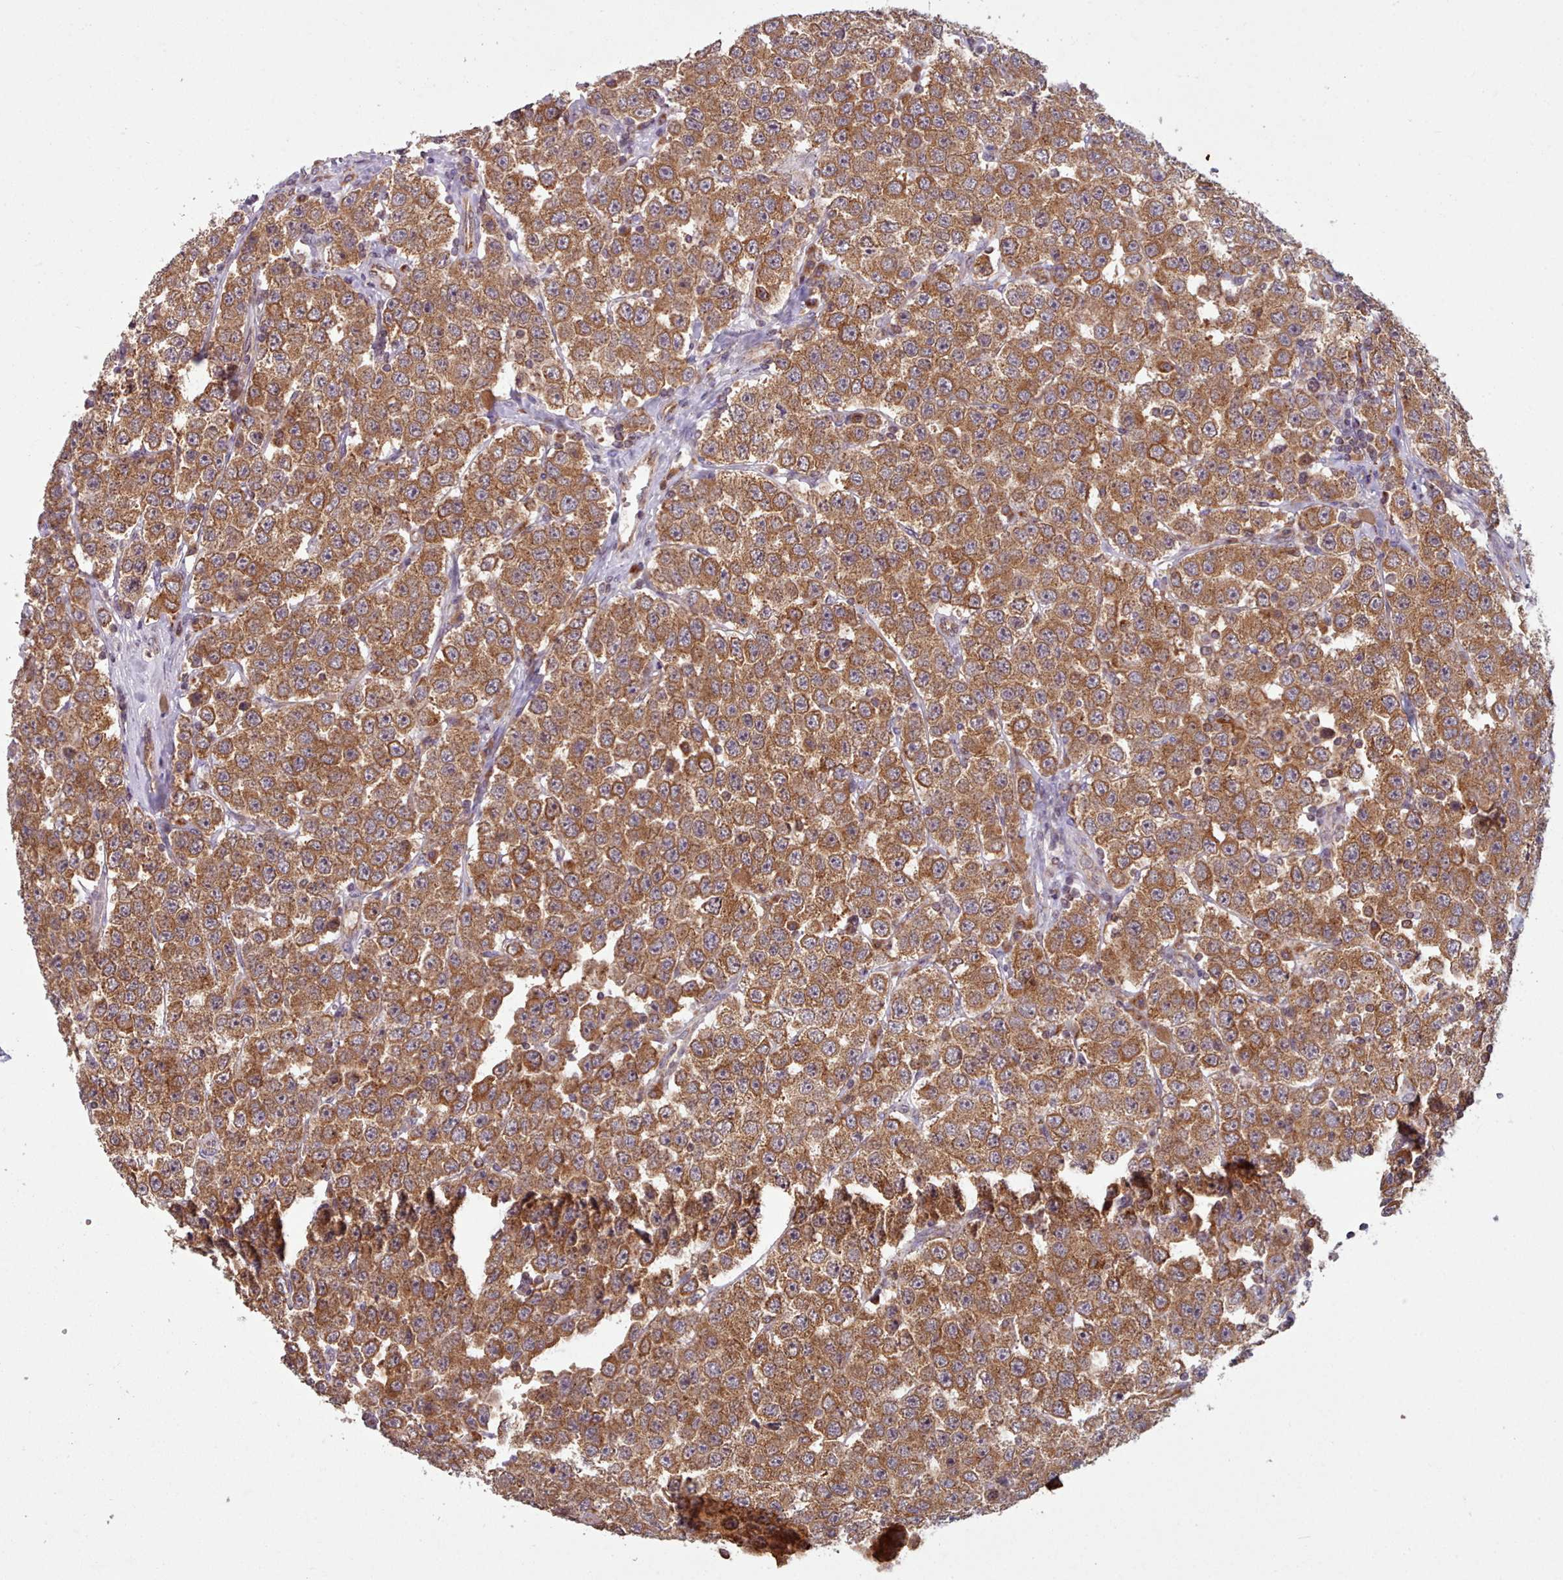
{"staining": {"intensity": "strong", "quantity": ">75%", "location": "cytoplasmic/membranous"}, "tissue": "testis cancer", "cell_type": "Tumor cells", "image_type": "cancer", "snomed": [{"axis": "morphology", "description": "Seminoma, NOS"}, {"axis": "topography", "description": "Testis"}], "caption": "Approximately >75% of tumor cells in testis cancer (seminoma) show strong cytoplasmic/membranous protein positivity as visualized by brown immunohistochemical staining.", "gene": "CRYBG1", "patient": {"sex": "male", "age": 28}}